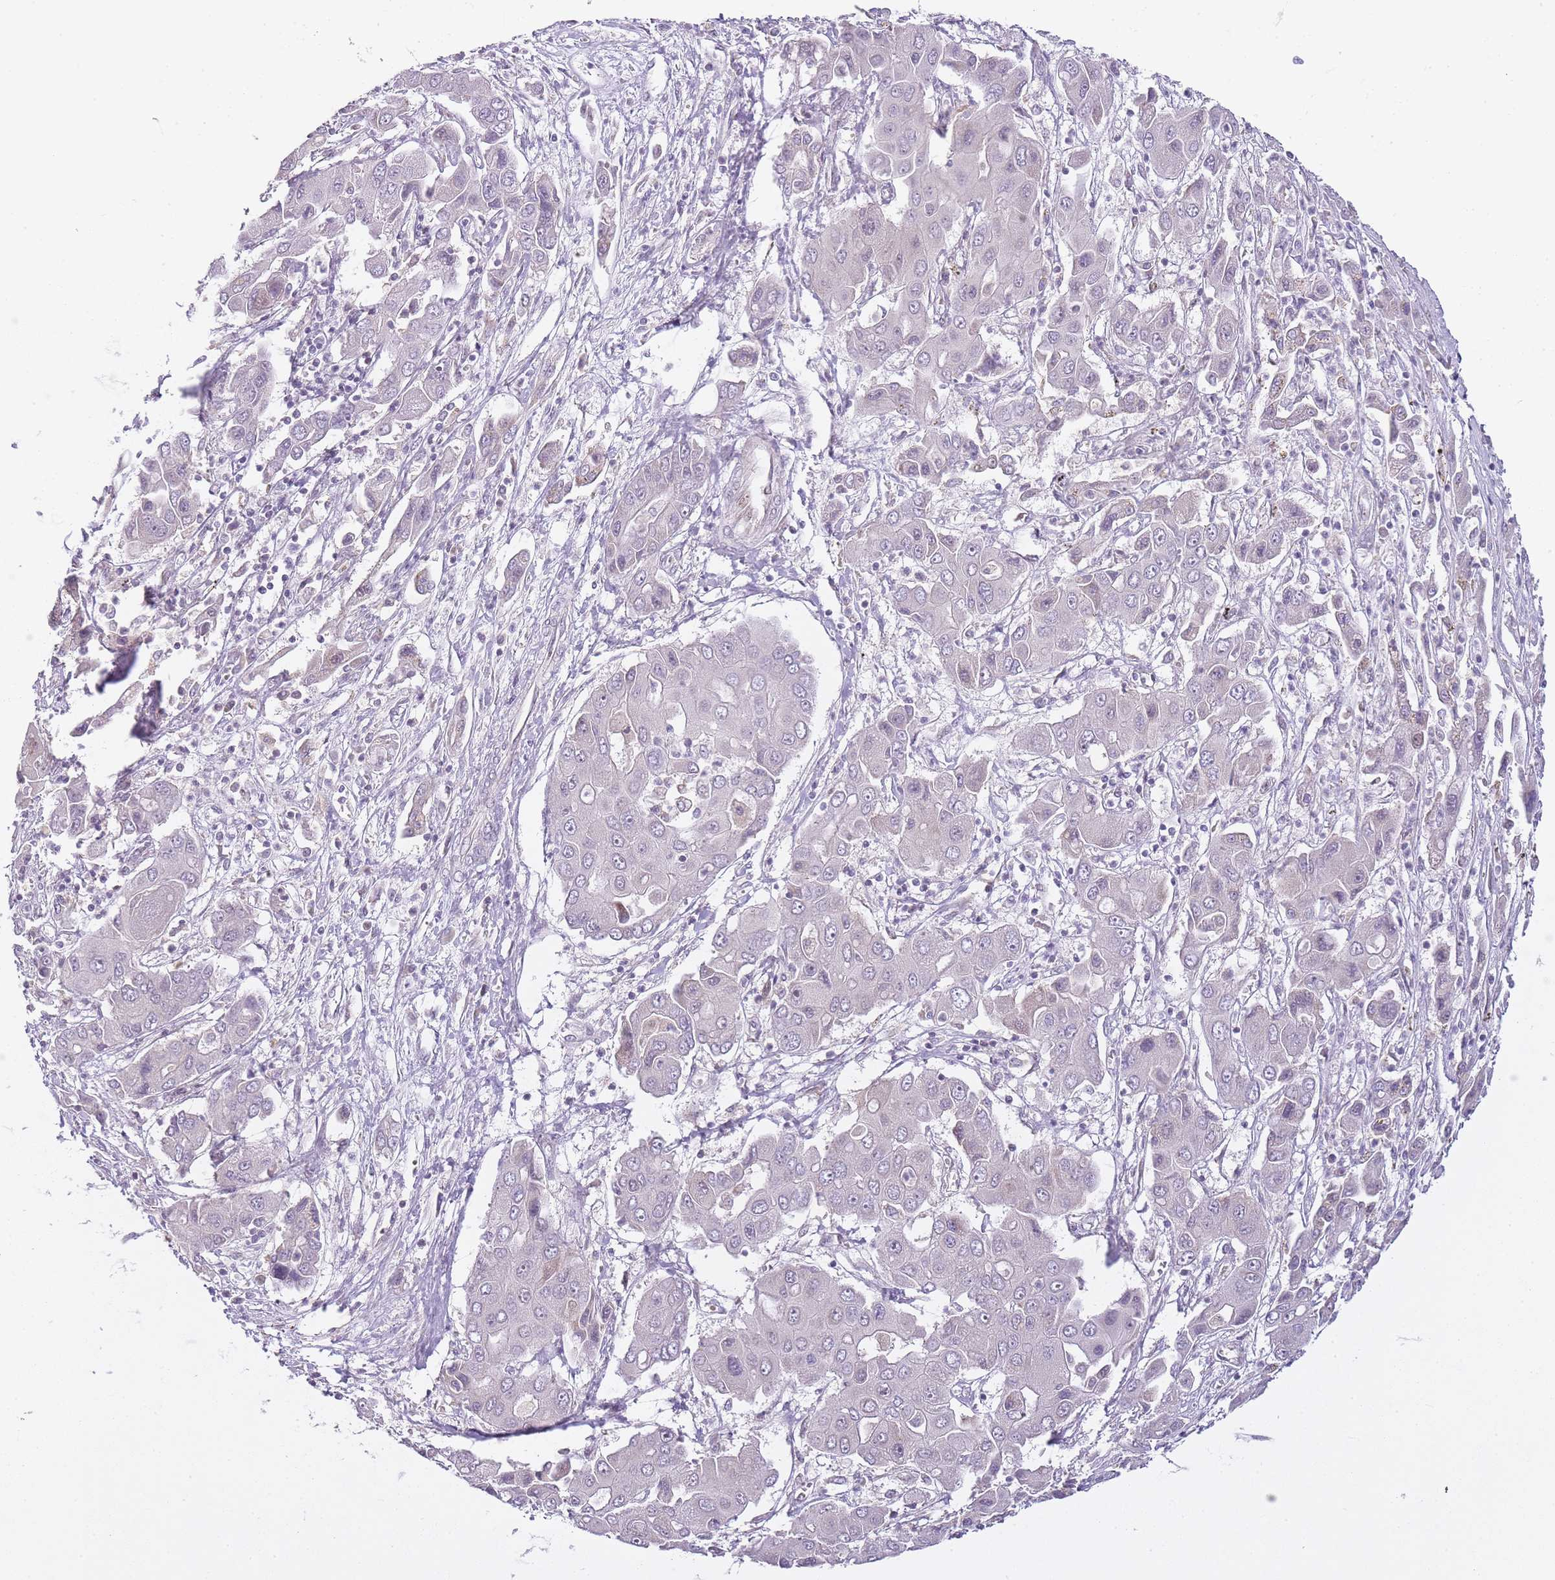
{"staining": {"intensity": "negative", "quantity": "none", "location": "none"}, "tissue": "liver cancer", "cell_type": "Tumor cells", "image_type": "cancer", "snomed": [{"axis": "morphology", "description": "Cholangiocarcinoma"}, {"axis": "topography", "description": "Liver"}], "caption": "Immunohistochemistry (IHC) photomicrograph of neoplastic tissue: human liver cancer stained with DAB (3,3'-diaminobenzidine) displays no significant protein staining in tumor cells.", "gene": "OGG1", "patient": {"sex": "male", "age": 67}}